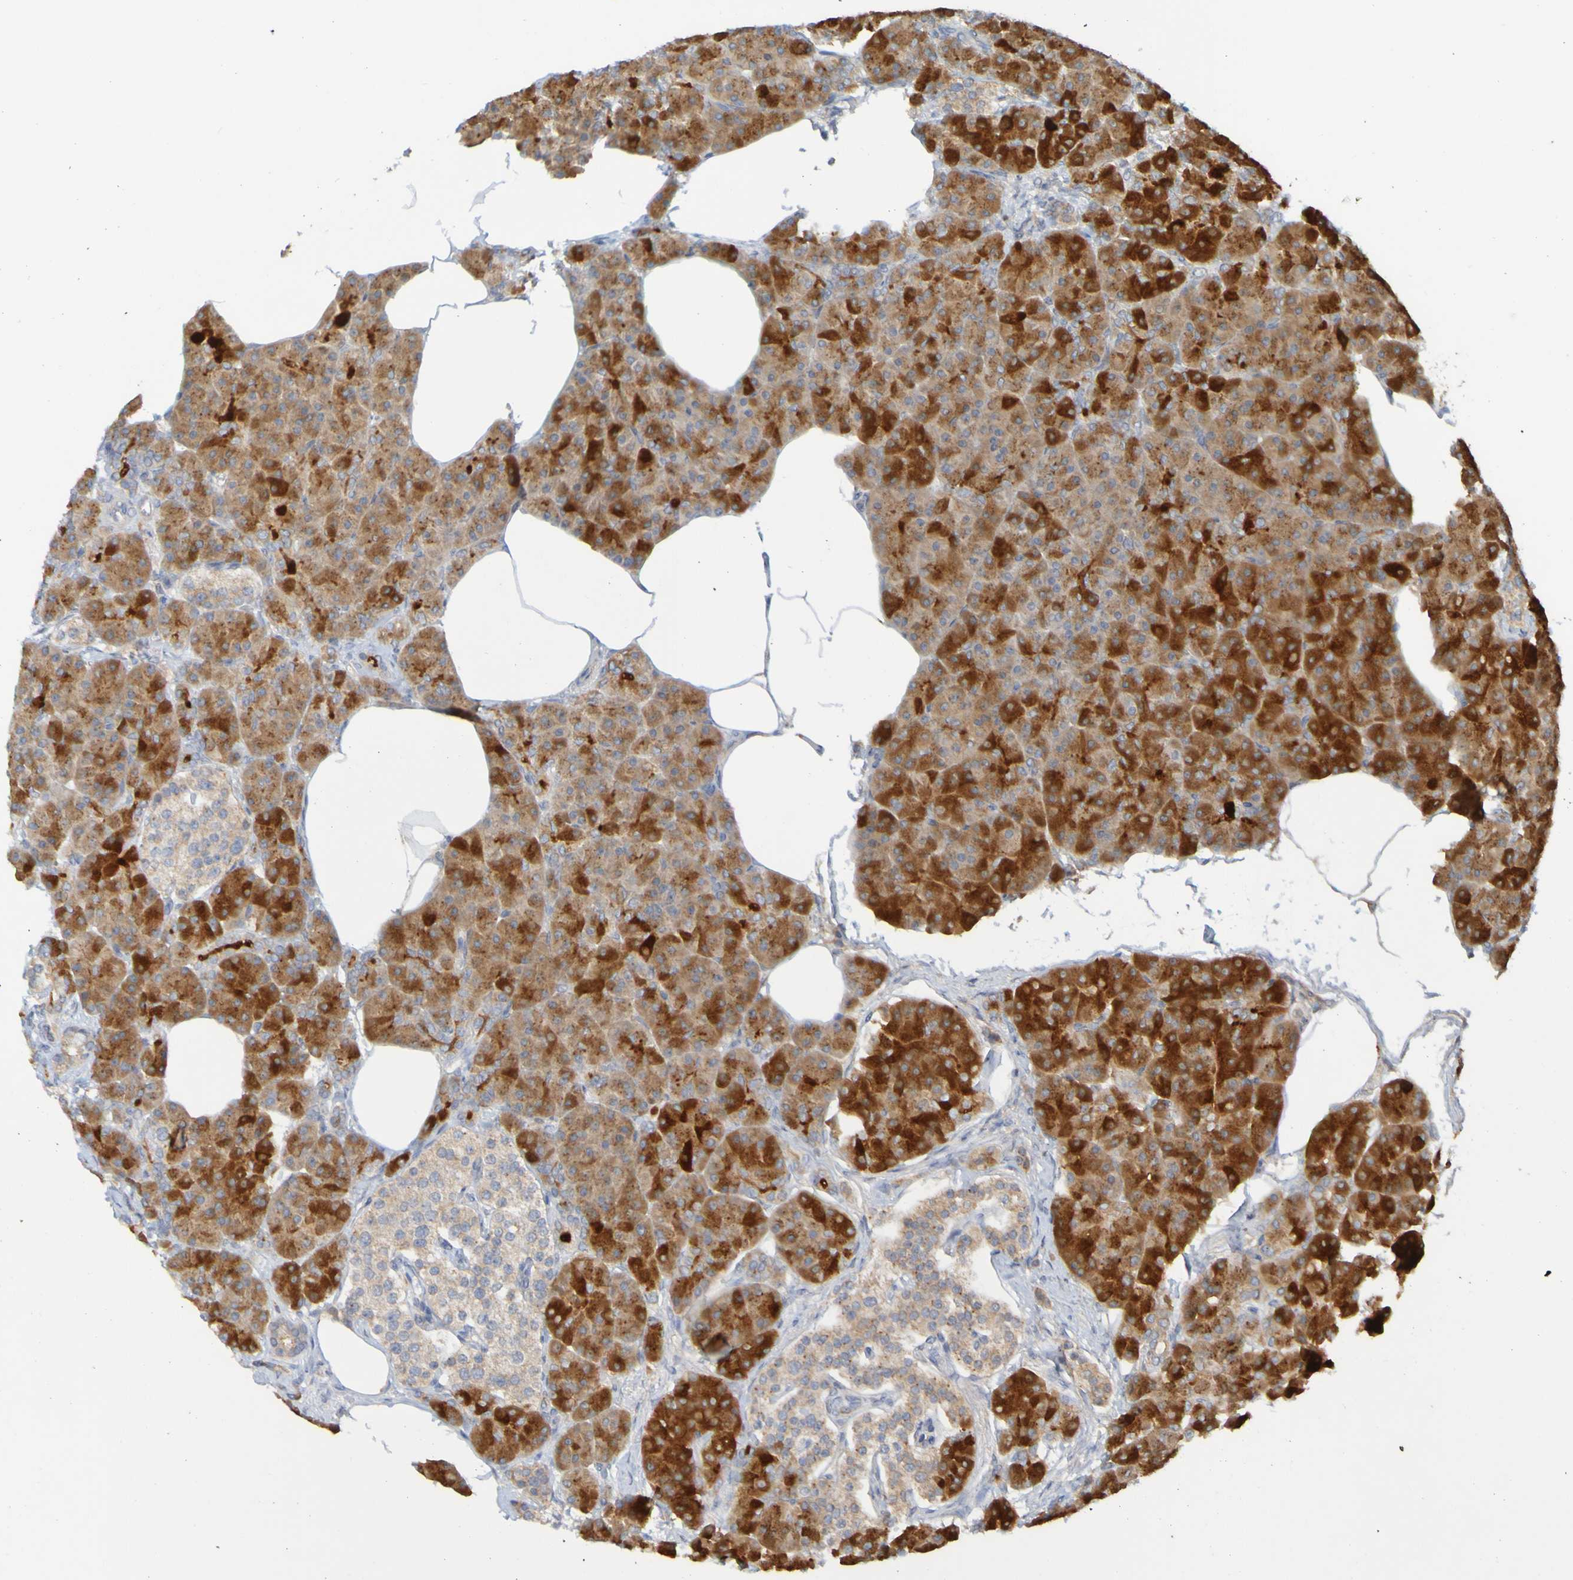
{"staining": {"intensity": "strong", "quantity": ">75%", "location": "cytoplasmic/membranous"}, "tissue": "pancreas", "cell_type": "Exocrine glandular cells", "image_type": "normal", "snomed": [{"axis": "morphology", "description": "Normal tissue, NOS"}, {"axis": "topography", "description": "Pancreas"}], "caption": "The immunohistochemical stain shows strong cytoplasmic/membranous staining in exocrine glandular cells of unremarkable pancreas.", "gene": "TMBIM1", "patient": {"sex": "female", "age": 70}}